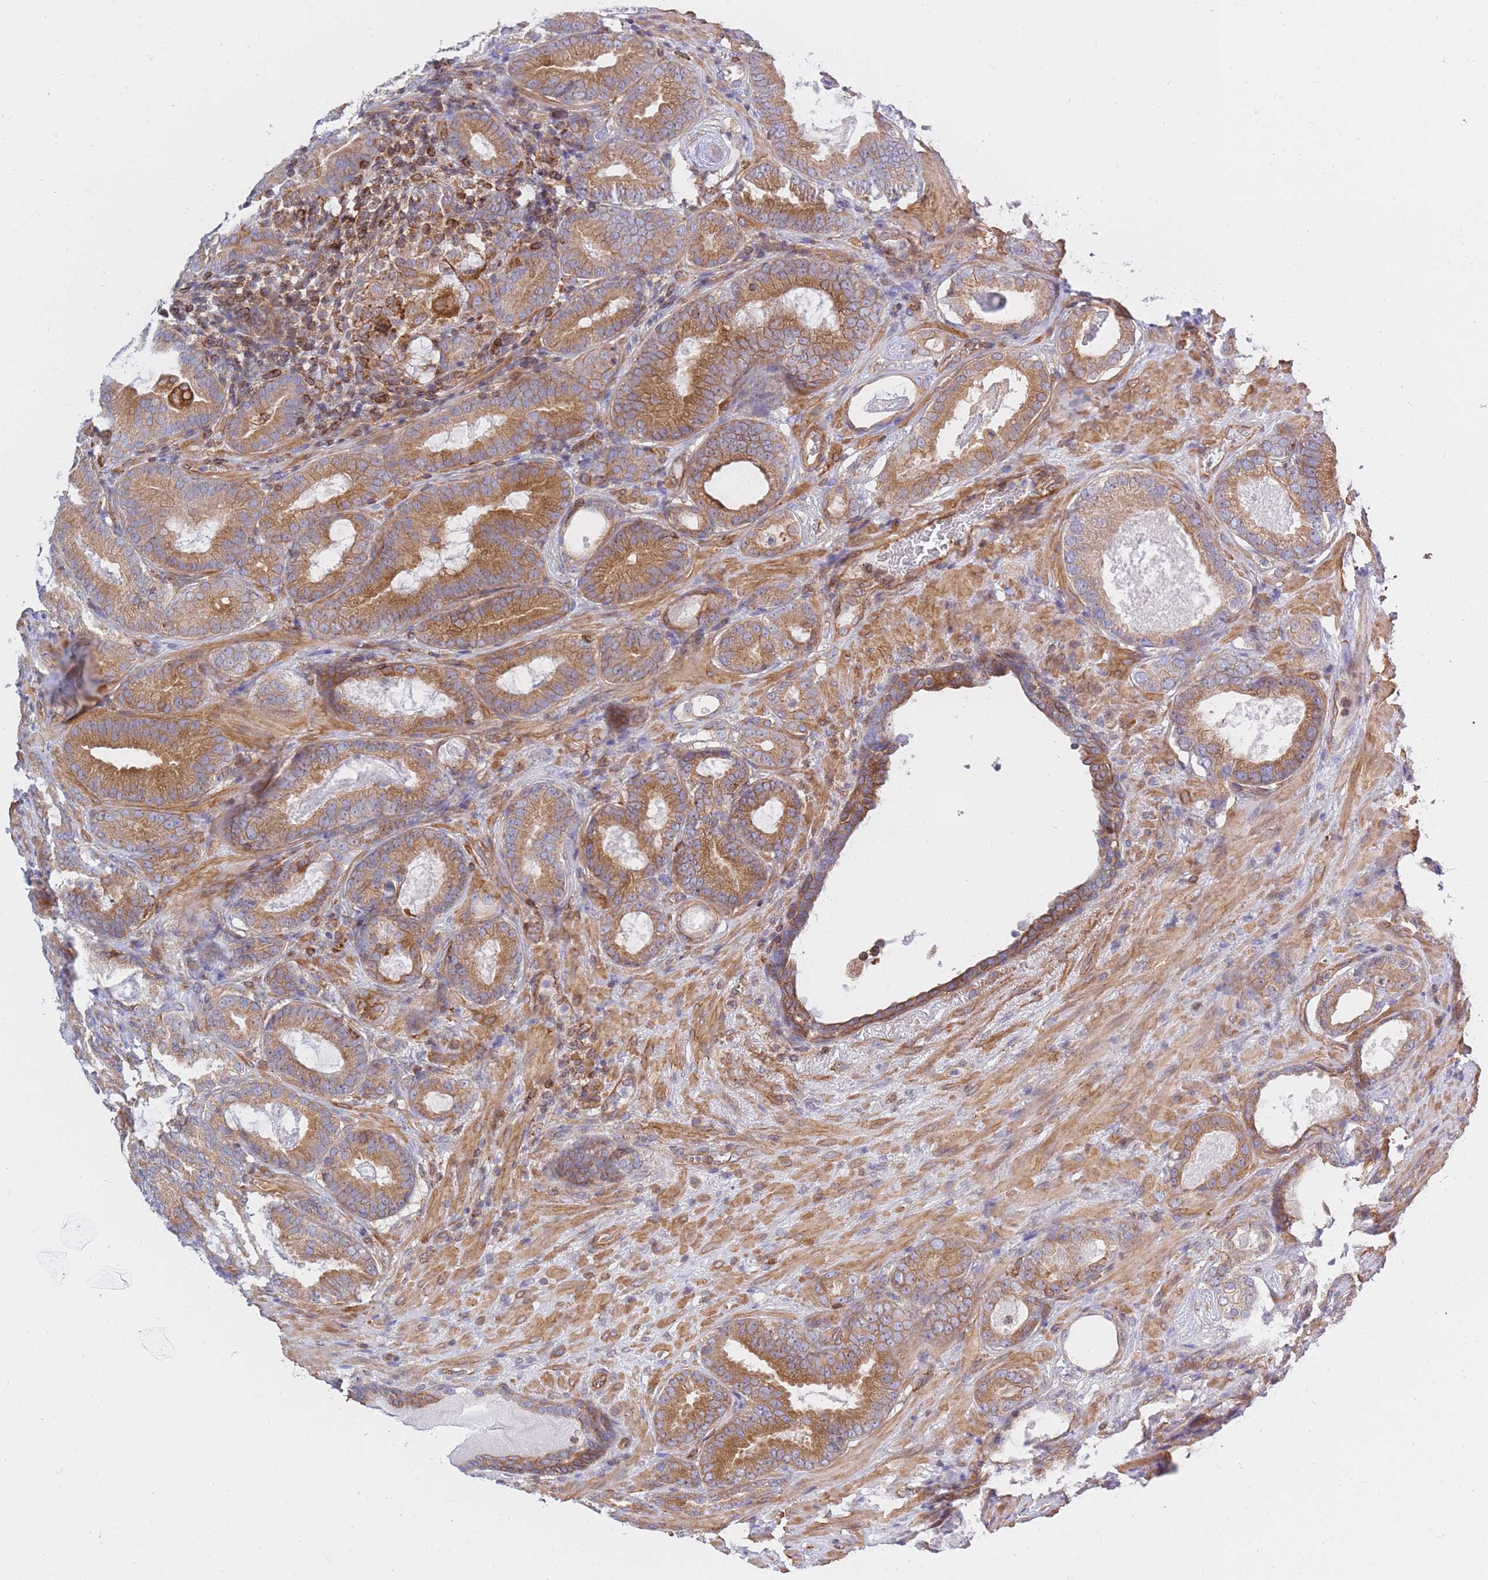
{"staining": {"intensity": "moderate", "quantity": ">75%", "location": "cytoplasmic/membranous"}, "tissue": "prostate cancer", "cell_type": "Tumor cells", "image_type": "cancer", "snomed": [{"axis": "morphology", "description": "Adenocarcinoma, High grade"}, {"axis": "topography", "description": "Prostate"}], "caption": "Prostate cancer (high-grade adenocarcinoma) stained for a protein (brown) reveals moderate cytoplasmic/membranous positive positivity in about >75% of tumor cells.", "gene": "REM1", "patient": {"sex": "male", "age": 66}}